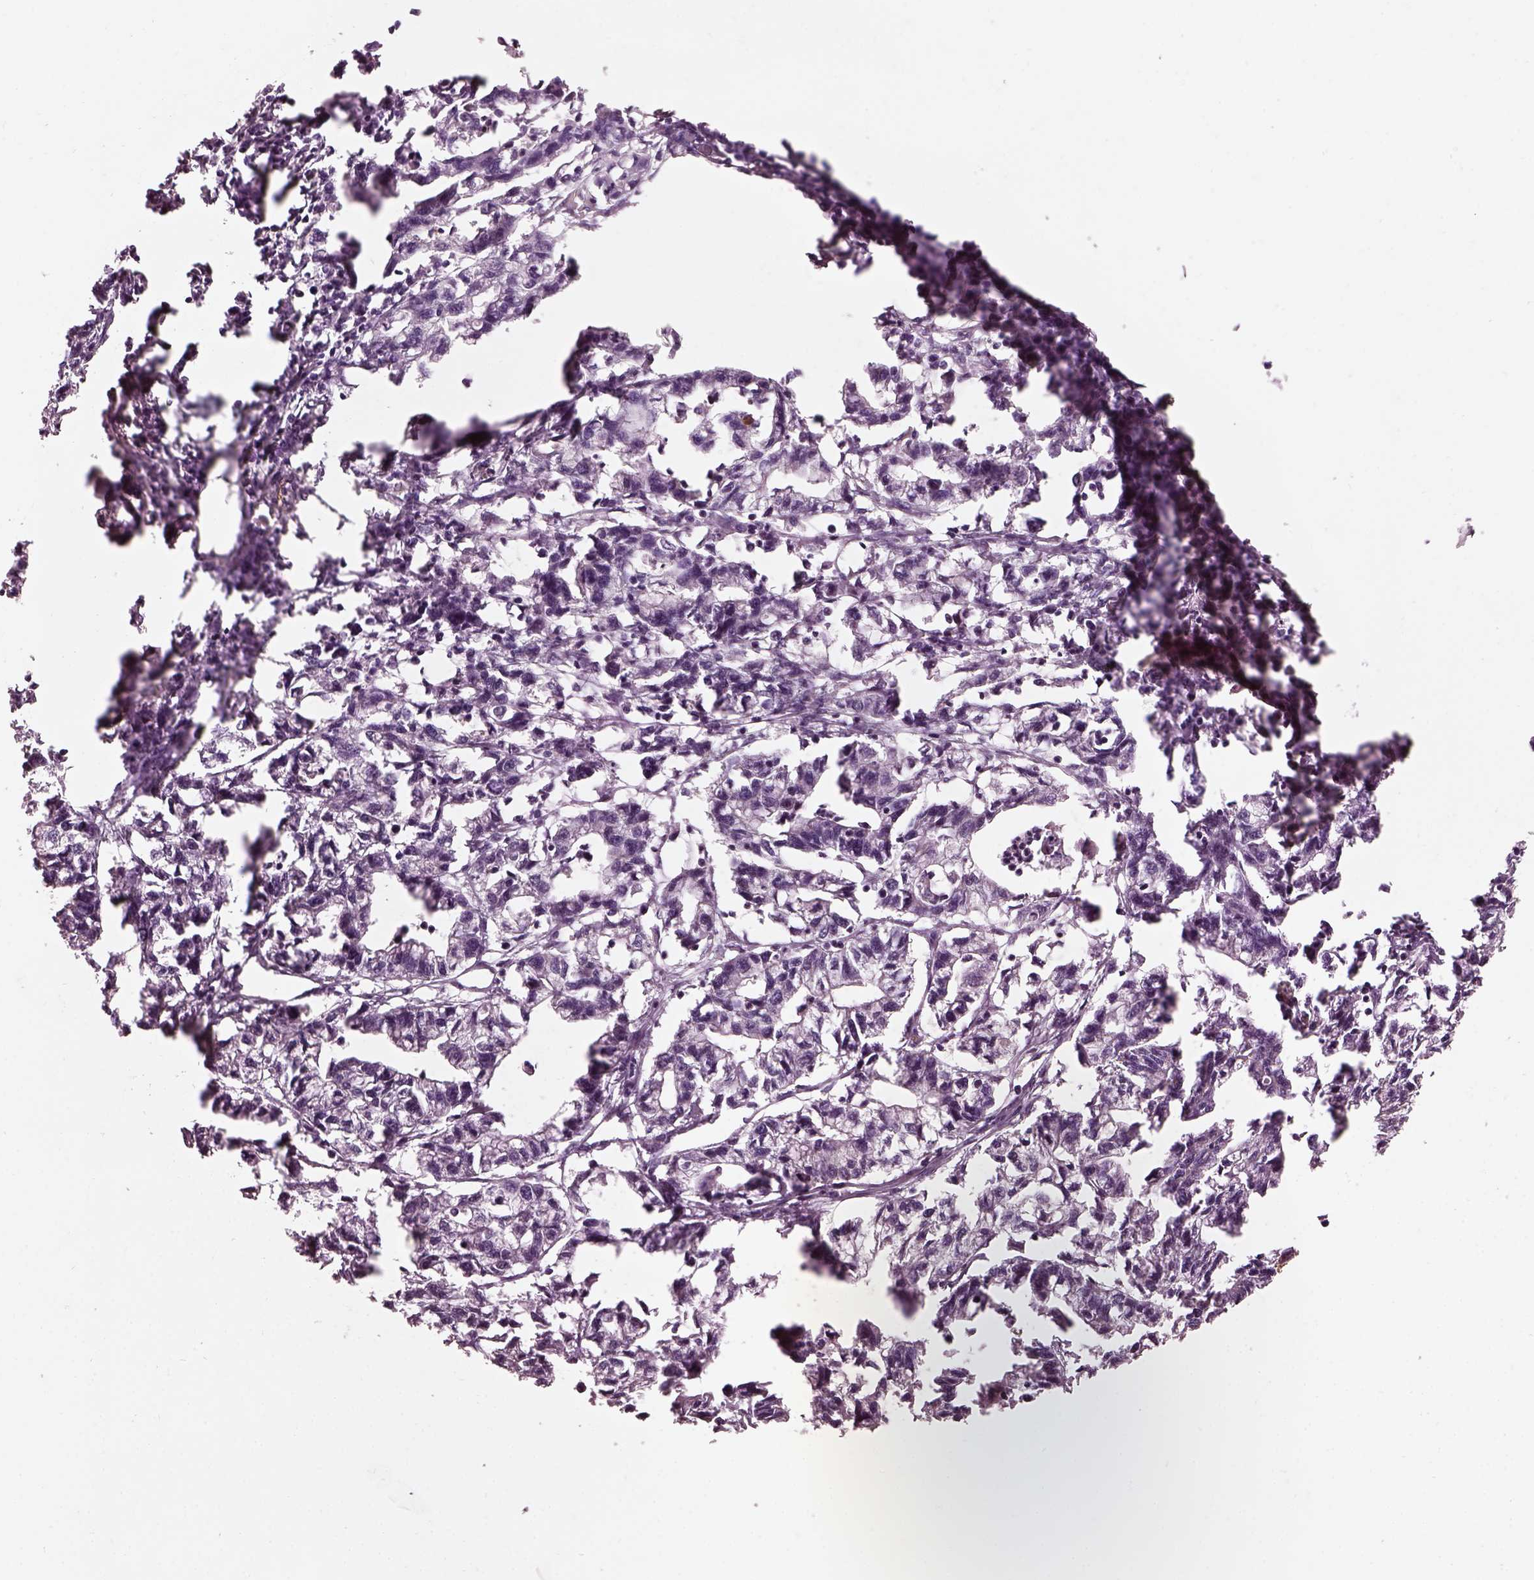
{"staining": {"intensity": "negative", "quantity": "none", "location": "none"}, "tissue": "stomach cancer", "cell_type": "Tumor cells", "image_type": "cancer", "snomed": [{"axis": "morphology", "description": "Adenocarcinoma, NOS"}, {"axis": "topography", "description": "Stomach"}], "caption": "Micrograph shows no significant protein expression in tumor cells of stomach cancer.", "gene": "EFEMP1", "patient": {"sex": "male", "age": 83}}